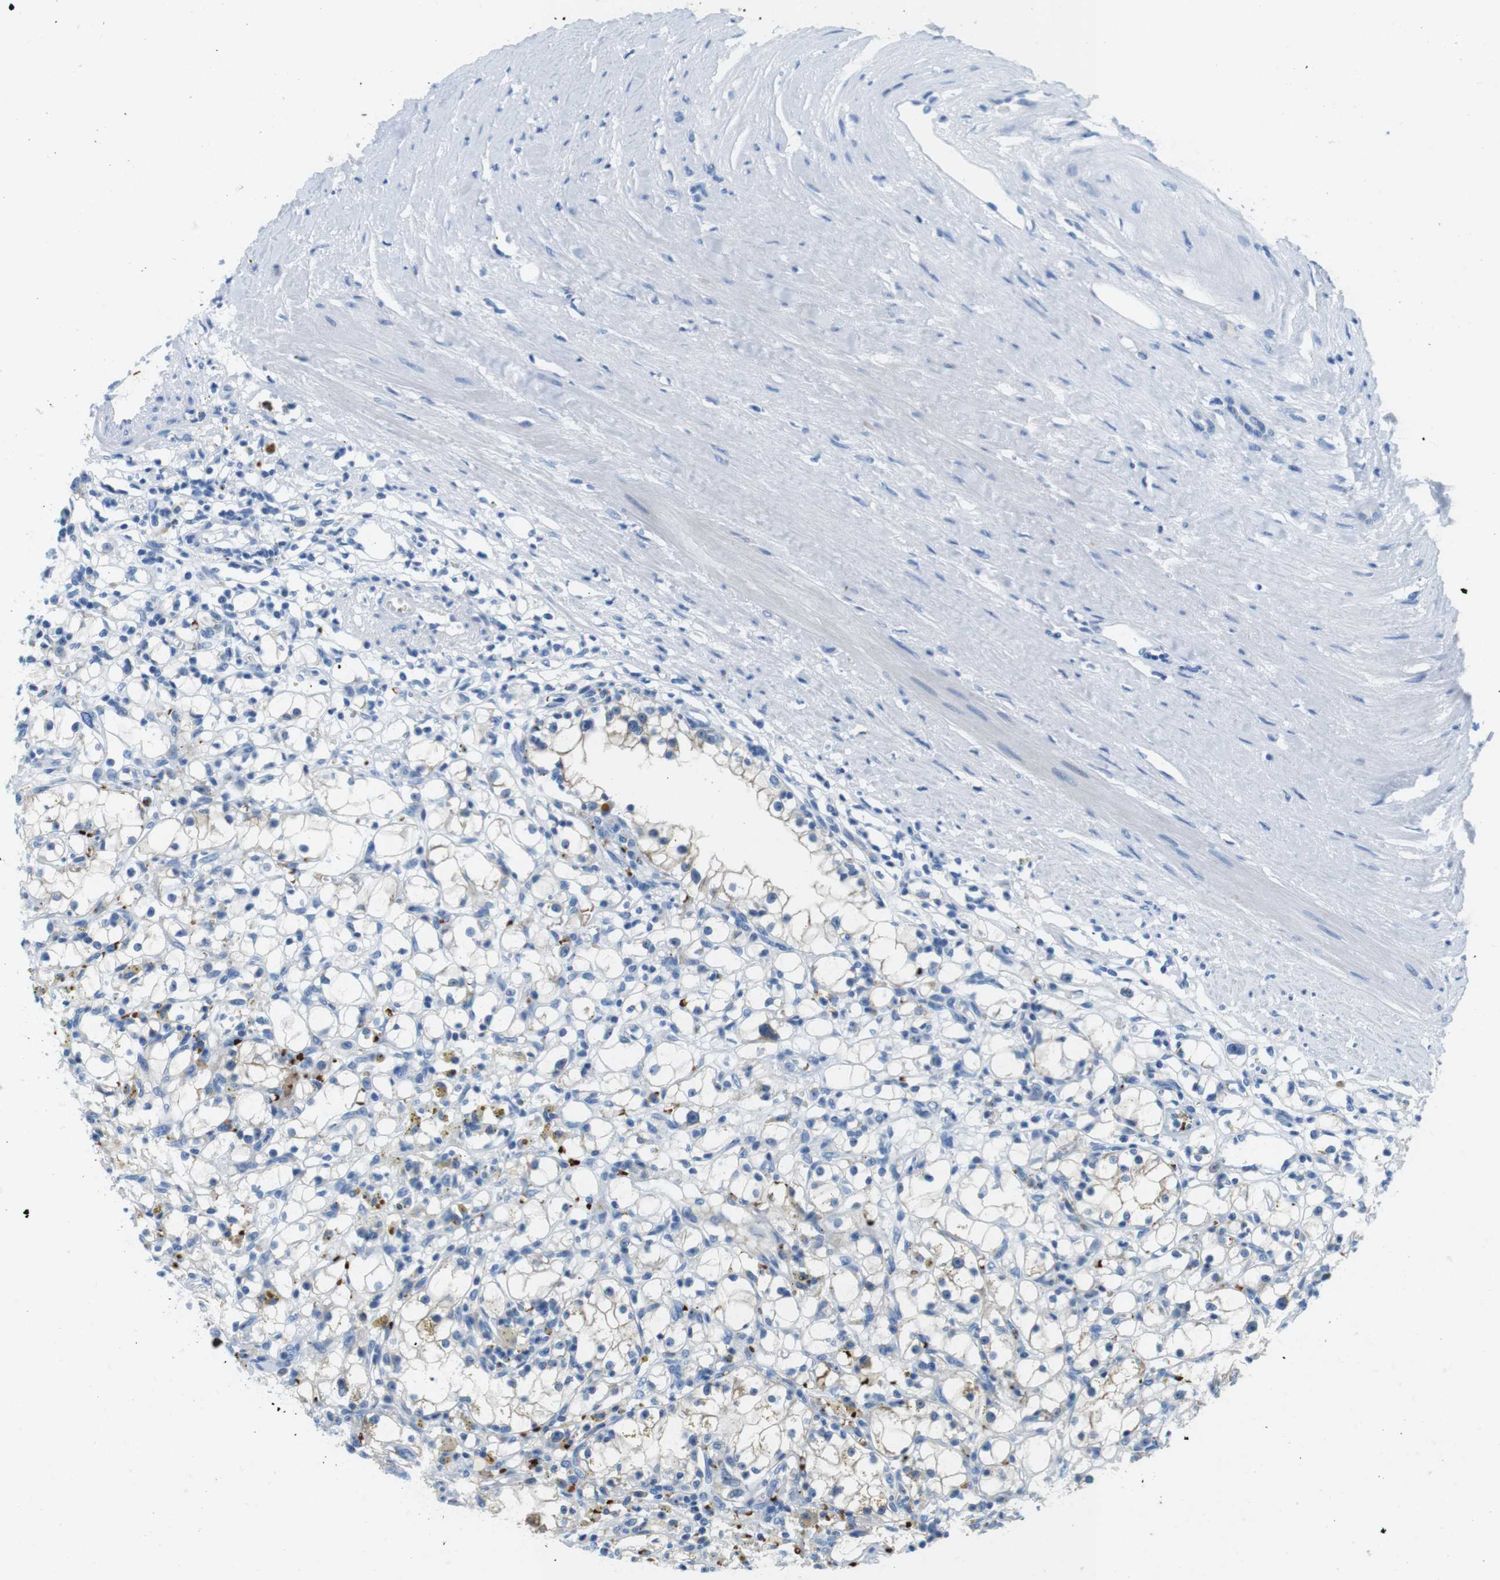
{"staining": {"intensity": "negative", "quantity": "none", "location": "none"}, "tissue": "renal cancer", "cell_type": "Tumor cells", "image_type": "cancer", "snomed": [{"axis": "morphology", "description": "Adenocarcinoma, NOS"}, {"axis": "topography", "description": "Kidney"}], "caption": "Protein analysis of renal adenocarcinoma exhibits no significant expression in tumor cells.", "gene": "TFAP2C", "patient": {"sex": "male", "age": 56}}